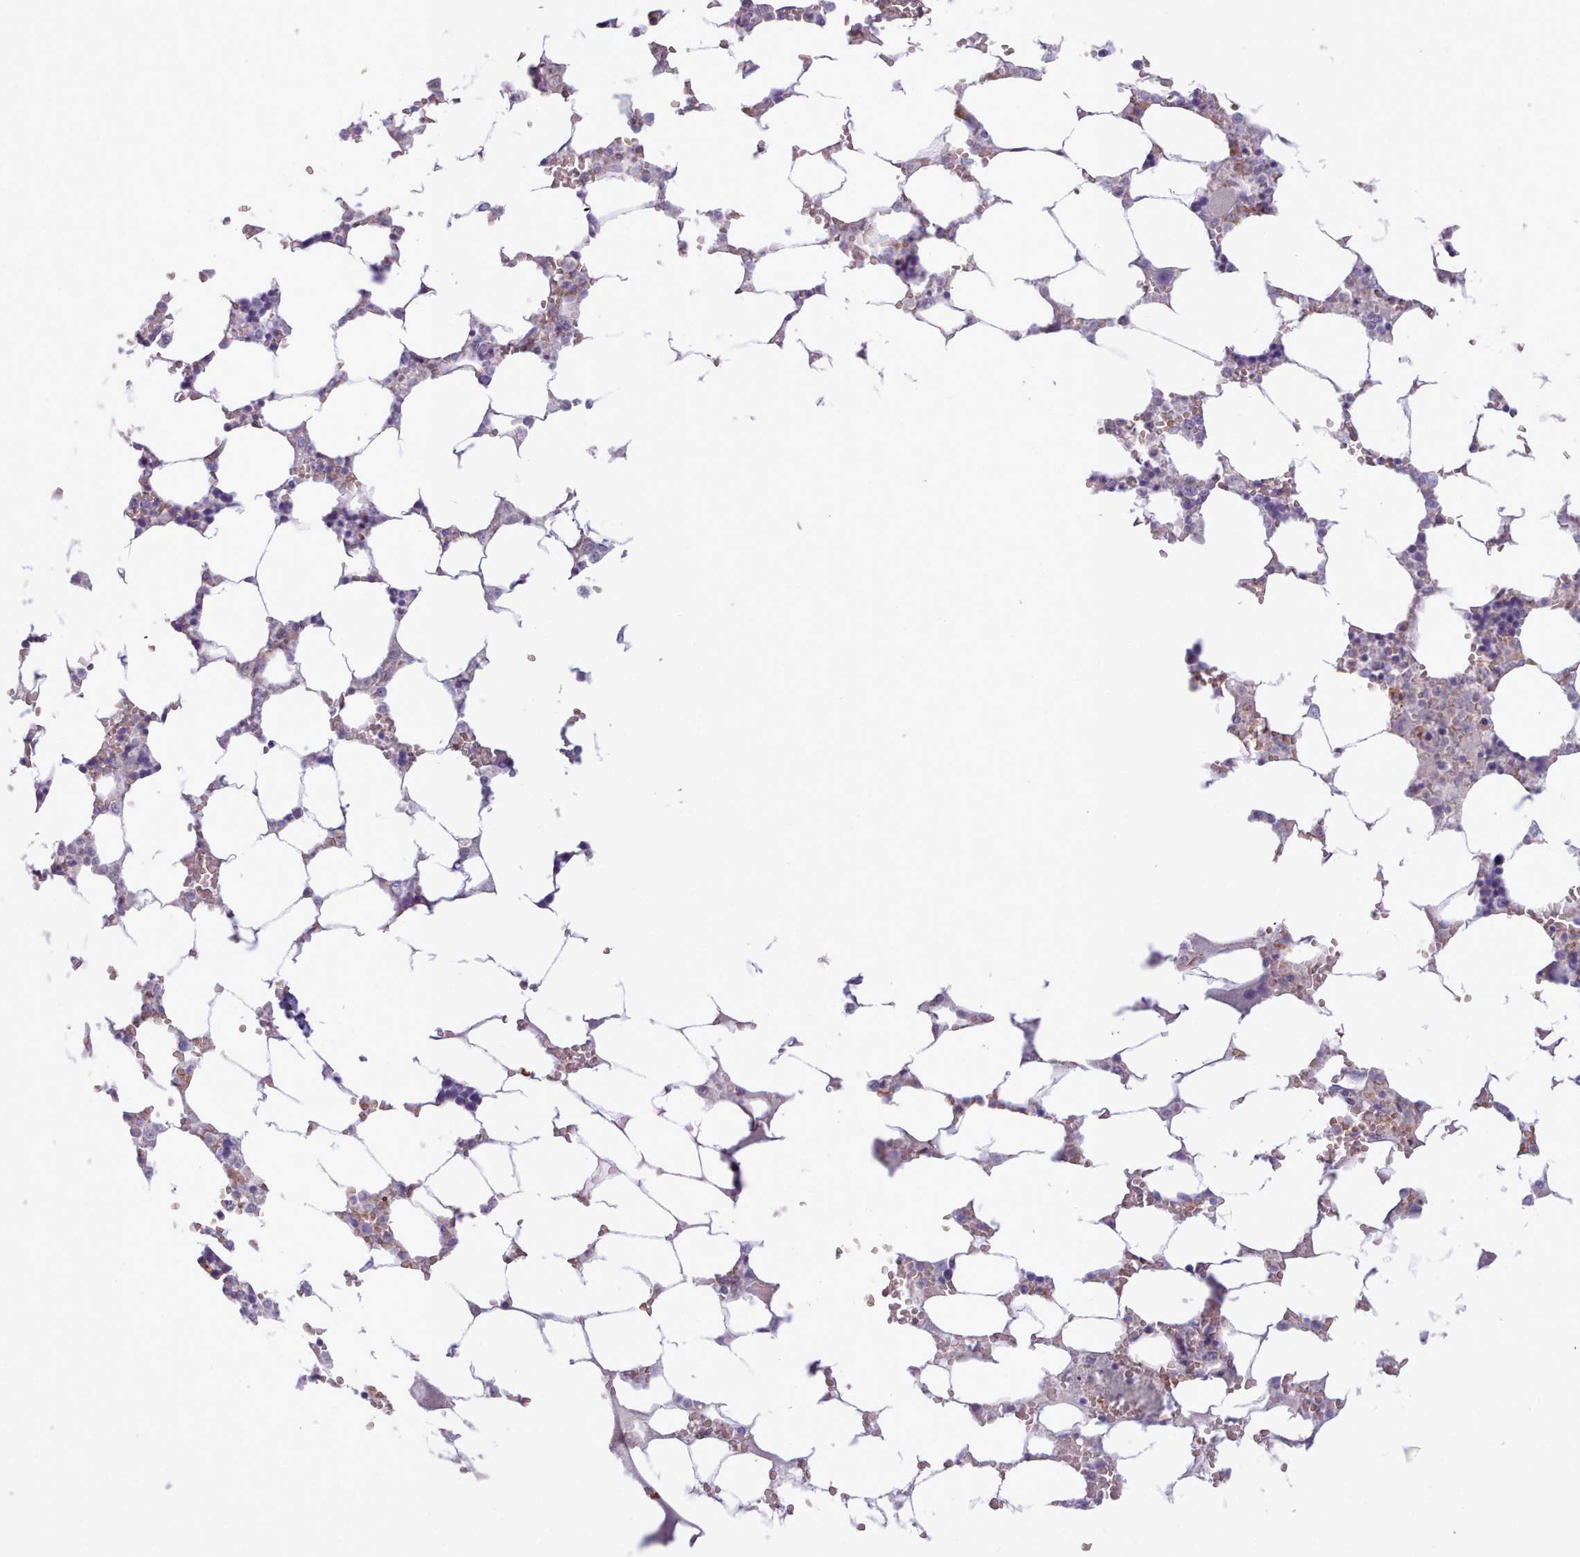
{"staining": {"intensity": "strong", "quantity": "<25%", "location": "cytoplasmic/membranous"}, "tissue": "bone marrow", "cell_type": "Hematopoietic cells", "image_type": "normal", "snomed": [{"axis": "morphology", "description": "Normal tissue, NOS"}, {"axis": "topography", "description": "Bone marrow"}], "caption": "Immunohistochemical staining of unremarkable bone marrow demonstrates <25% levels of strong cytoplasmic/membranous protein expression in about <25% of hematopoietic cells.", "gene": "NKX1", "patient": {"sex": "male", "age": 64}}